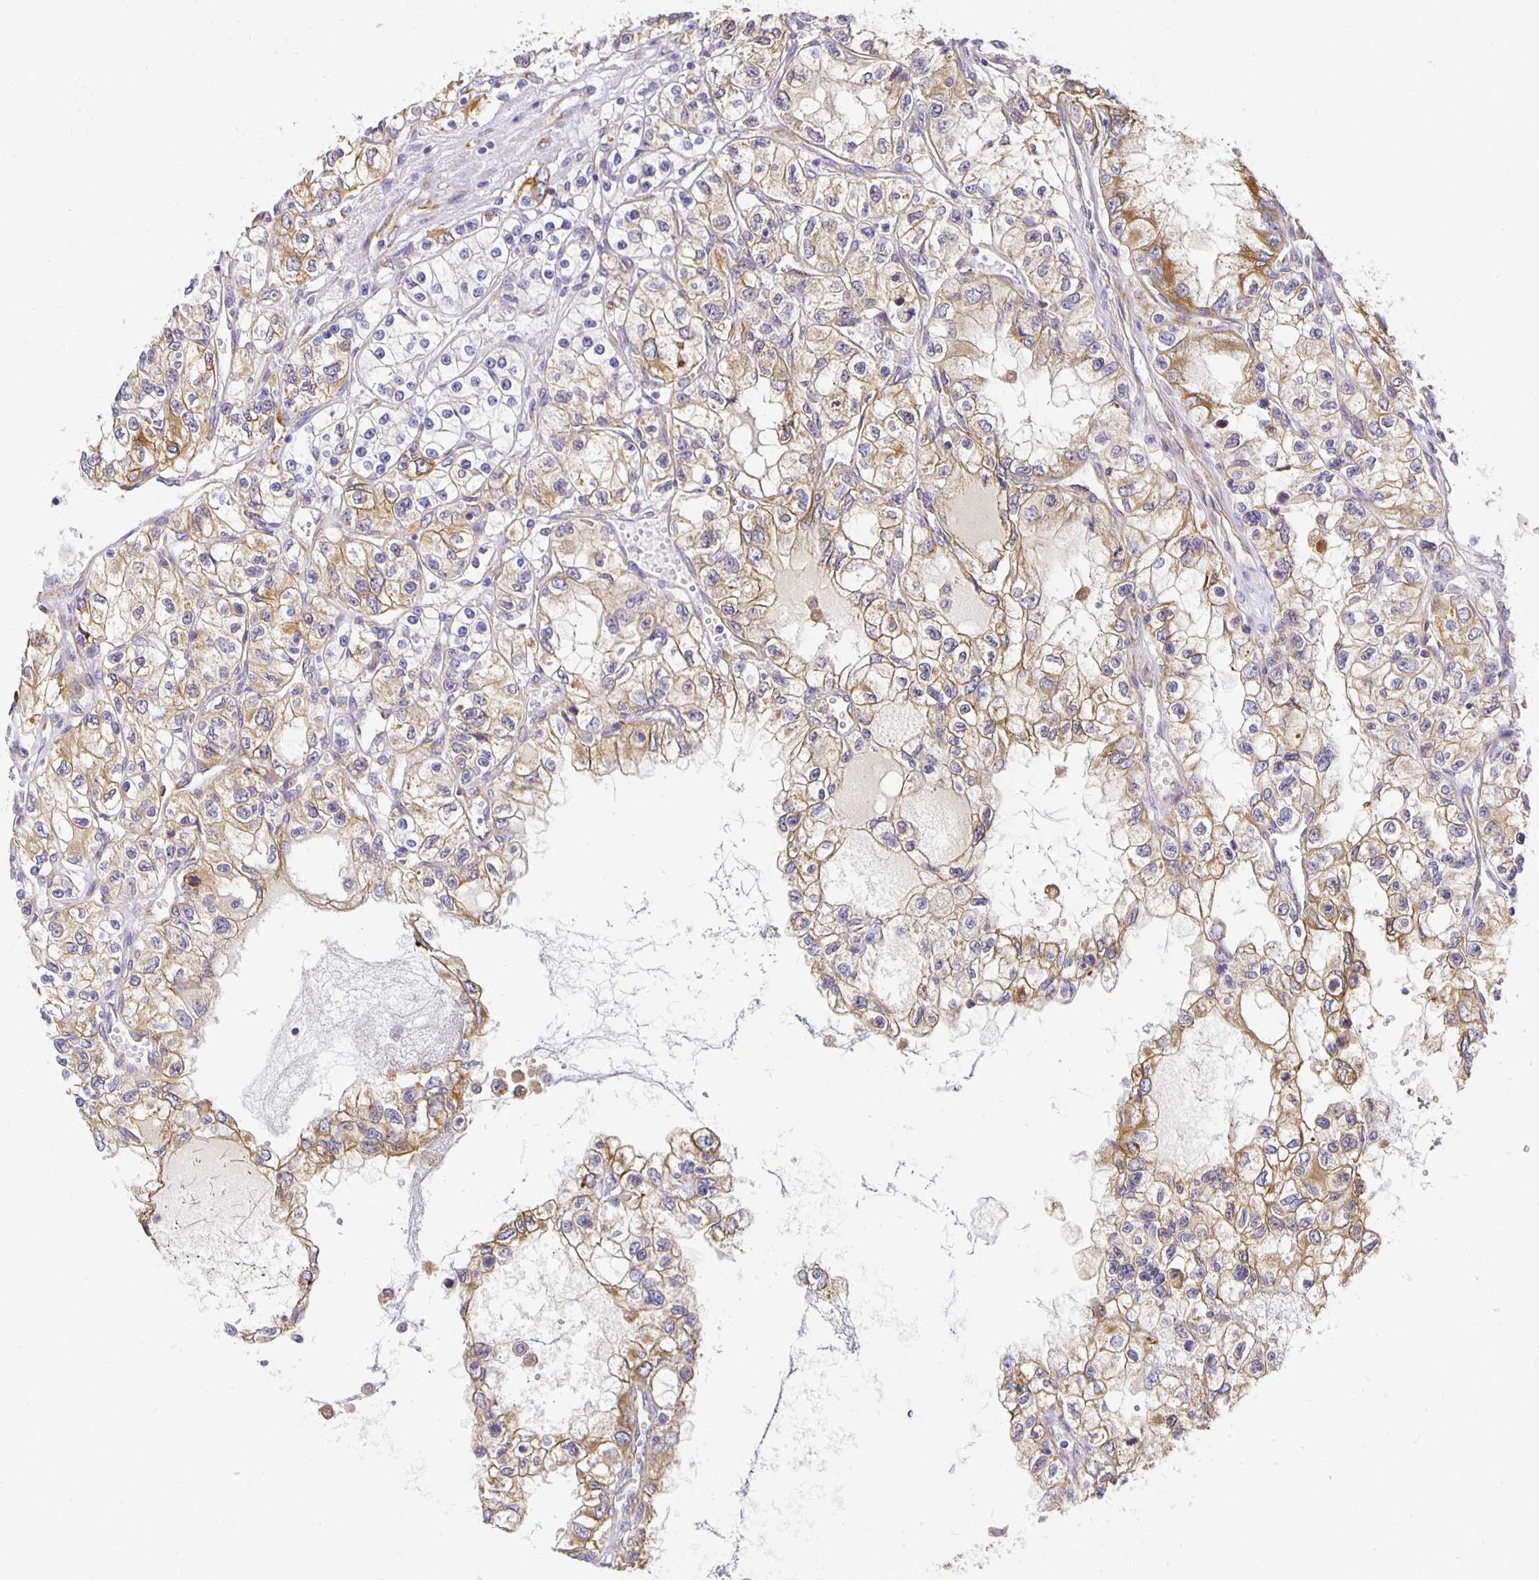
{"staining": {"intensity": "weak", "quantity": "25%-75%", "location": "cytoplasmic/membranous"}, "tissue": "renal cancer", "cell_type": "Tumor cells", "image_type": "cancer", "snomed": [{"axis": "morphology", "description": "Adenocarcinoma, NOS"}, {"axis": "topography", "description": "Kidney"}], "caption": "Weak cytoplasmic/membranous positivity is present in about 25%-75% of tumor cells in adenocarcinoma (renal).", "gene": "PLOD1", "patient": {"sex": "female", "age": 59}}